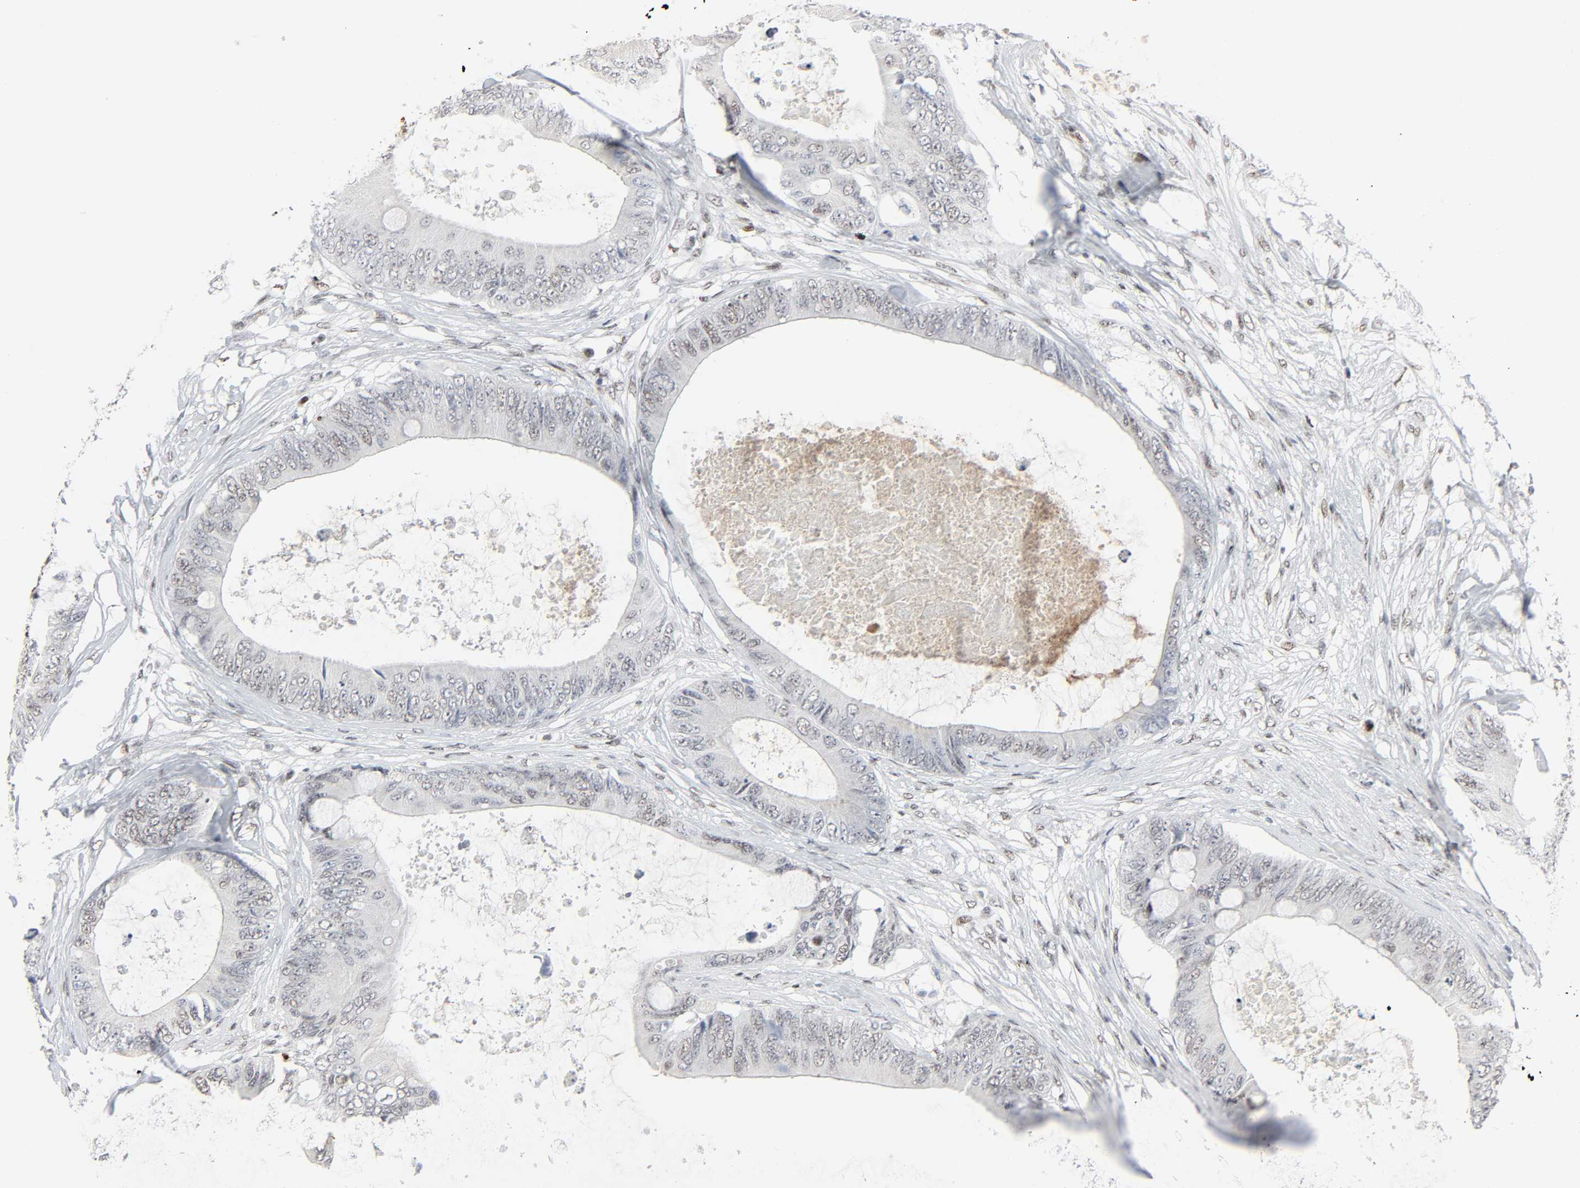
{"staining": {"intensity": "negative", "quantity": "none", "location": "none"}, "tissue": "colorectal cancer", "cell_type": "Tumor cells", "image_type": "cancer", "snomed": [{"axis": "morphology", "description": "Normal tissue, NOS"}, {"axis": "morphology", "description": "Adenocarcinoma, NOS"}, {"axis": "topography", "description": "Rectum"}, {"axis": "topography", "description": "Peripheral nerve tissue"}], "caption": "This is an immunohistochemistry micrograph of human colorectal cancer. There is no expression in tumor cells.", "gene": "CREBBP", "patient": {"sex": "female", "age": 77}}